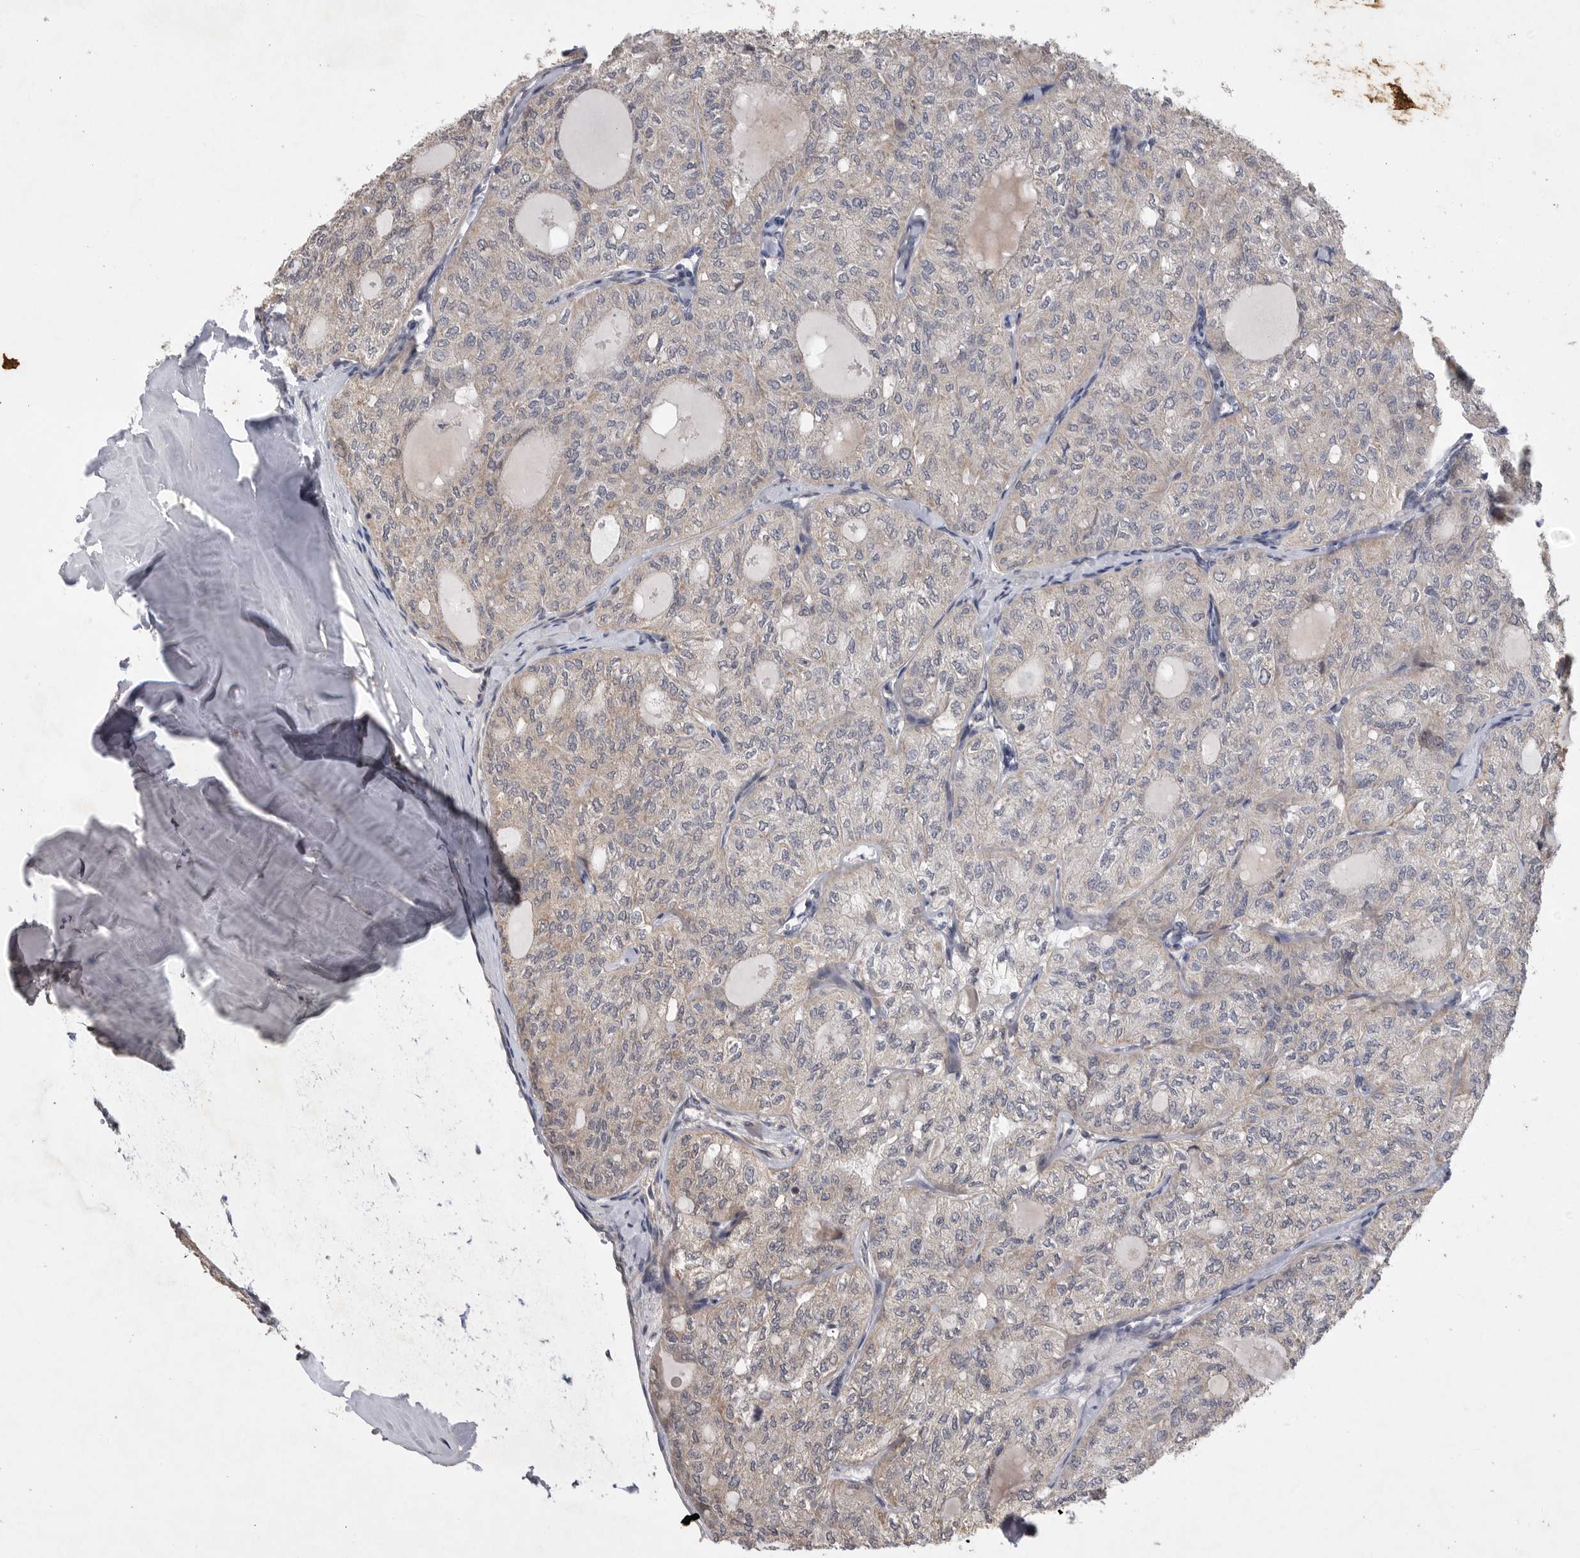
{"staining": {"intensity": "weak", "quantity": "<25%", "location": "cytoplasmic/membranous"}, "tissue": "thyroid cancer", "cell_type": "Tumor cells", "image_type": "cancer", "snomed": [{"axis": "morphology", "description": "Follicular adenoma carcinoma, NOS"}, {"axis": "topography", "description": "Thyroid gland"}], "caption": "Human follicular adenoma carcinoma (thyroid) stained for a protein using IHC exhibits no expression in tumor cells.", "gene": "EDEM3", "patient": {"sex": "male", "age": 75}}